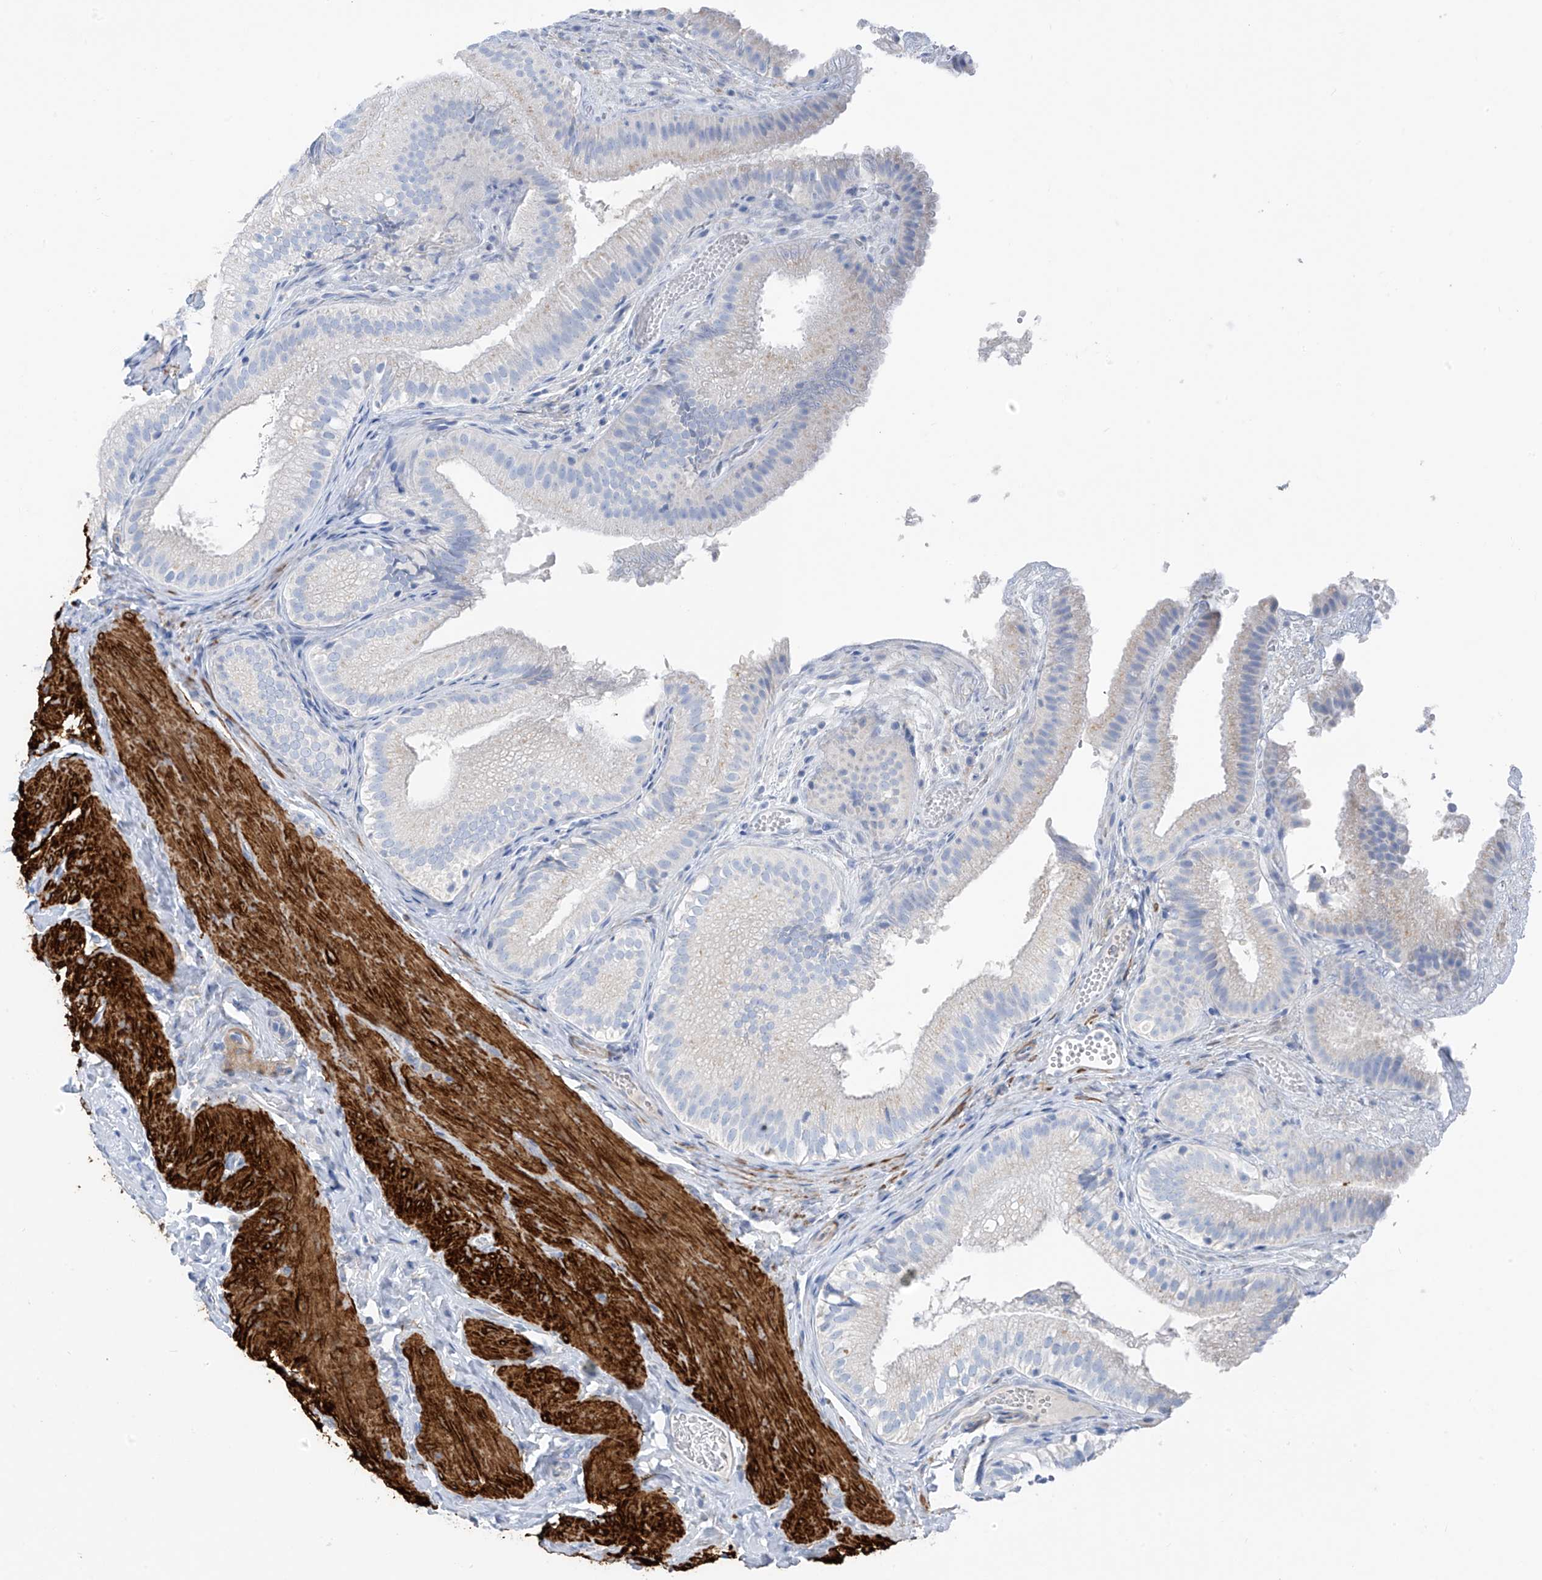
{"staining": {"intensity": "negative", "quantity": "none", "location": "none"}, "tissue": "gallbladder", "cell_type": "Glandular cells", "image_type": "normal", "snomed": [{"axis": "morphology", "description": "Normal tissue, NOS"}, {"axis": "topography", "description": "Gallbladder"}], "caption": "DAB (3,3'-diaminobenzidine) immunohistochemical staining of benign gallbladder shows no significant expression in glandular cells.", "gene": "GLMP", "patient": {"sex": "female", "age": 30}}